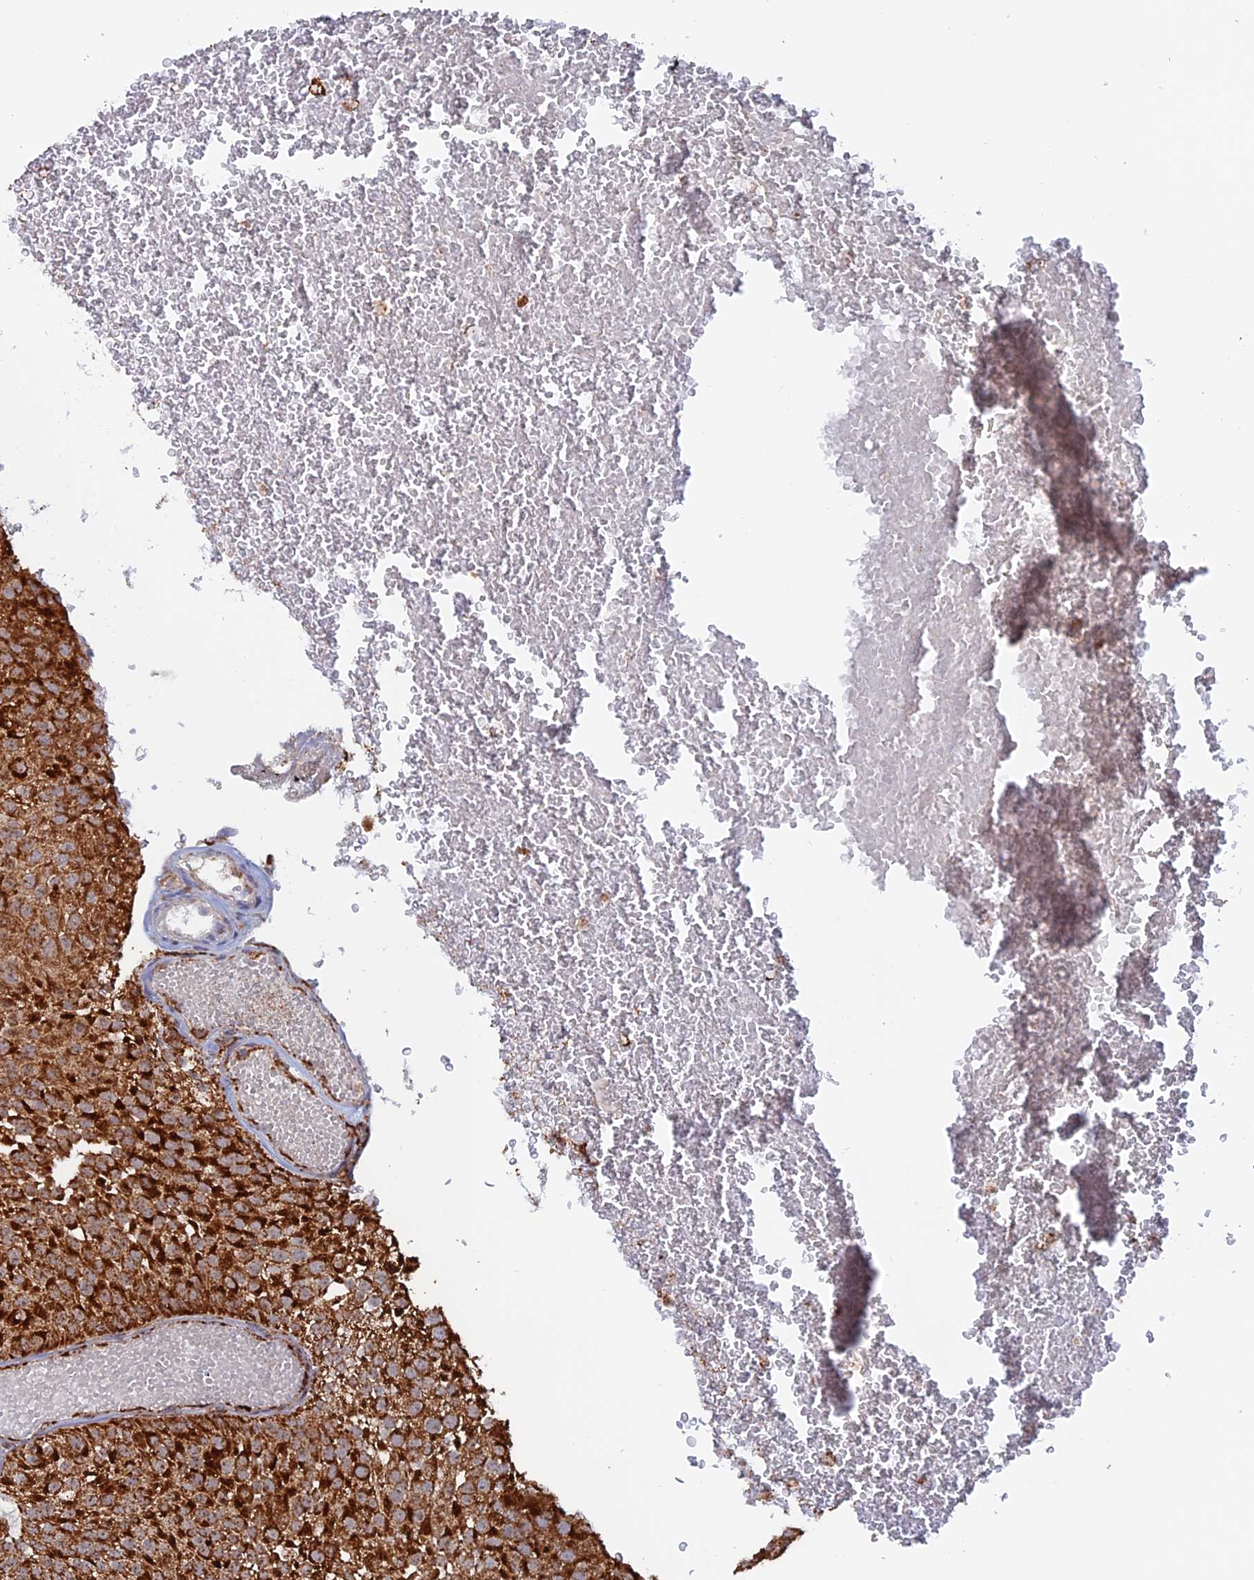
{"staining": {"intensity": "strong", "quantity": ">75%", "location": "cytoplasmic/membranous"}, "tissue": "urothelial cancer", "cell_type": "Tumor cells", "image_type": "cancer", "snomed": [{"axis": "morphology", "description": "Urothelial carcinoma, Low grade"}, {"axis": "topography", "description": "Urinary bladder"}], "caption": "A histopathology image of human low-grade urothelial carcinoma stained for a protein displays strong cytoplasmic/membranous brown staining in tumor cells.", "gene": "DTYMK", "patient": {"sex": "male", "age": 78}}